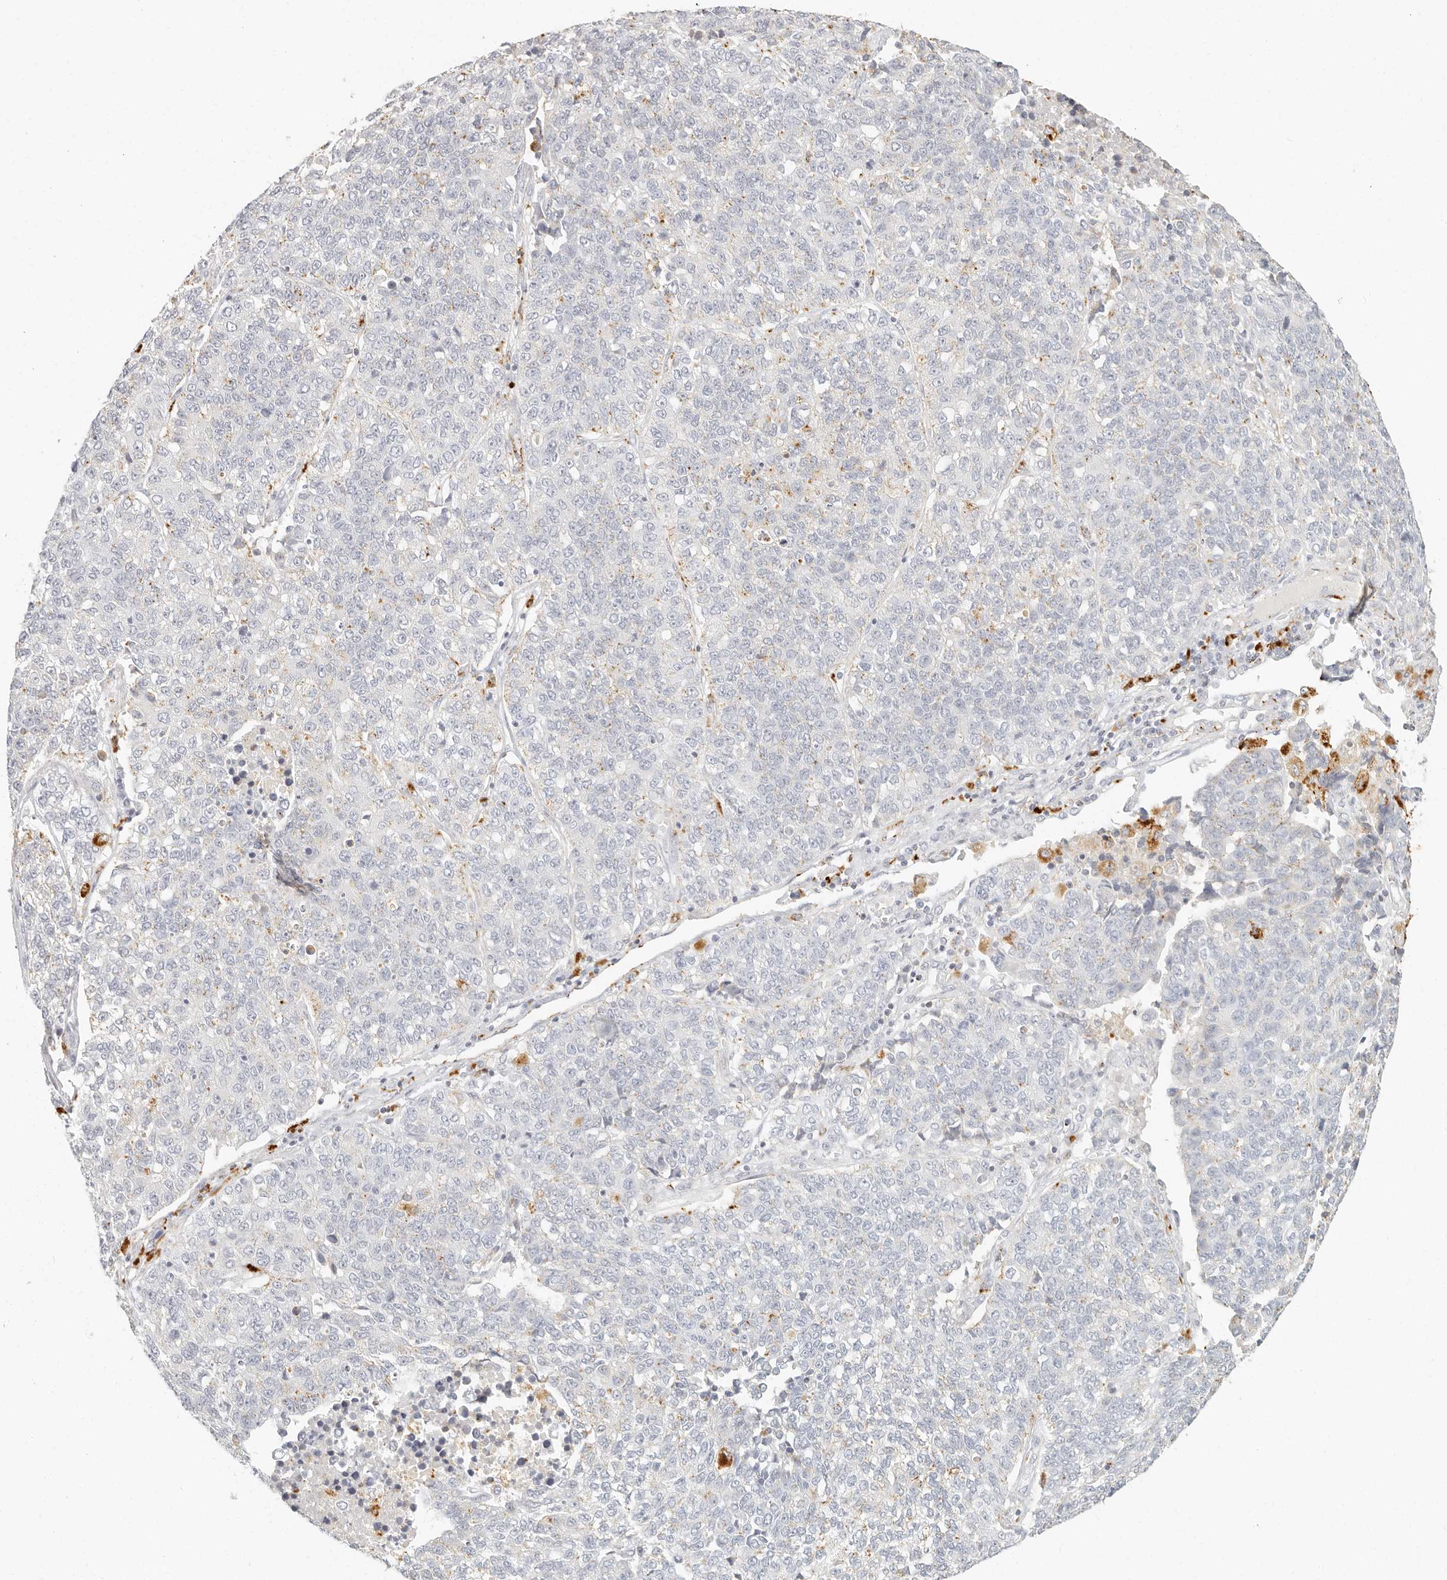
{"staining": {"intensity": "negative", "quantity": "none", "location": "none"}, "tissue": "lung cancer", "cell_type": "Tumor cells", "image_type": "cancer", "snomed": [{"axis": "morphology", "description": "Adenocarcinoma, NOS"}, {"axis": "topography", "description": "Lung"}], "caption": "Photomicrograph shows no protein staining in tumor cells of adenocarcinoma (lung) tissue.", "gene": "RNASET2", "patient": {"sex": "male", "age": 49}}